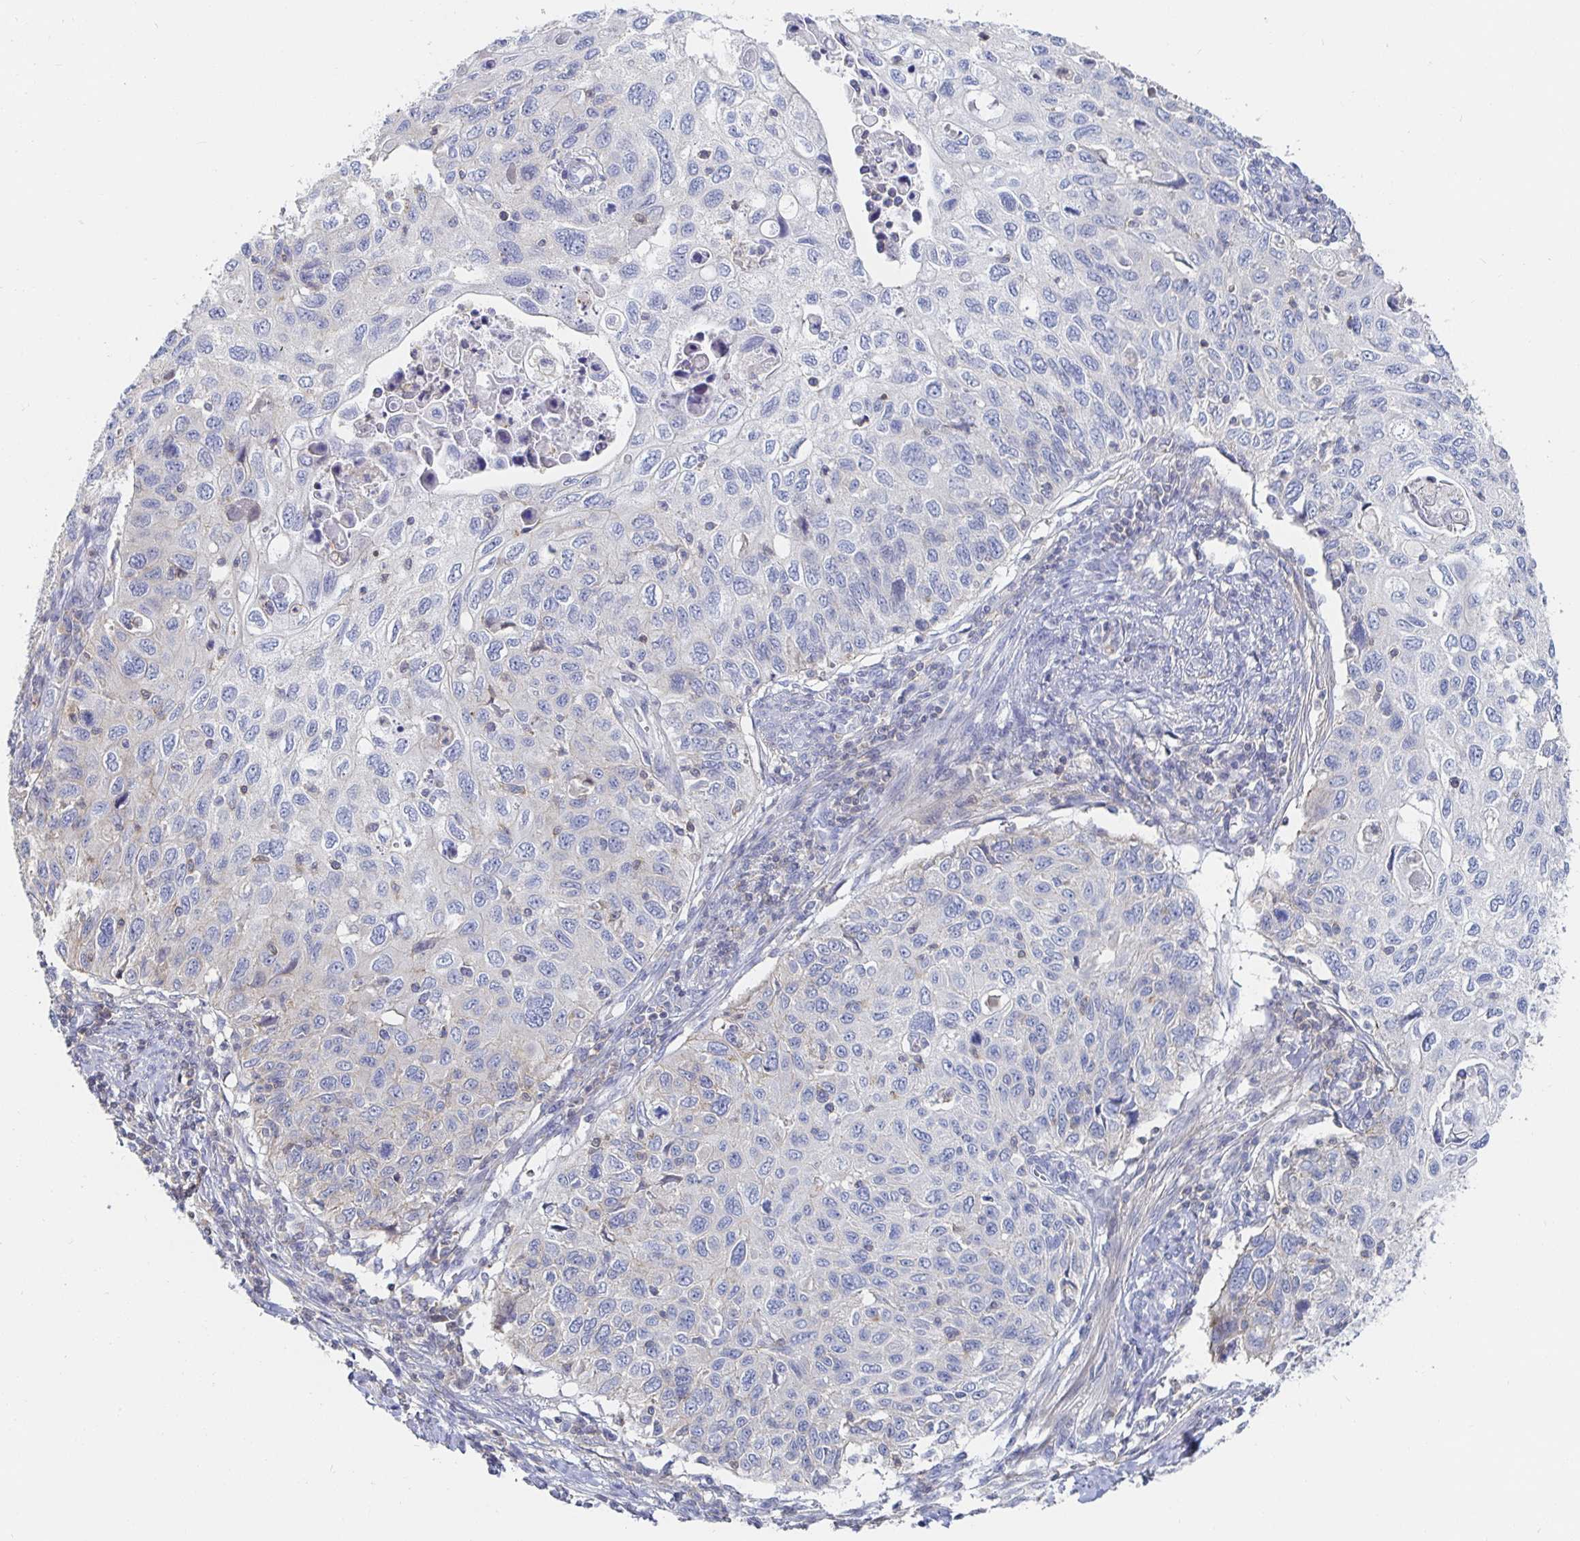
{"staining": {"intensity": "negative", "quantity": "none", "location": "none"}, "tissue": "cervical cancer", "cell_type": "Tumor cells", "image_type": "cancer", "snomed": [{"axis": "morphology", "description": "Squamous cell carcinoma, NOS"}, {"axis": "topography", "description": "Cervix"}], "caption": "IHC micrograph of cervical cancer (squamous cell carcinoma) stained for a protein (brown), which shows no staining in tumor cells.", "gene": "PIK3CD", "patient": {"sex": "female", "age": 70}}